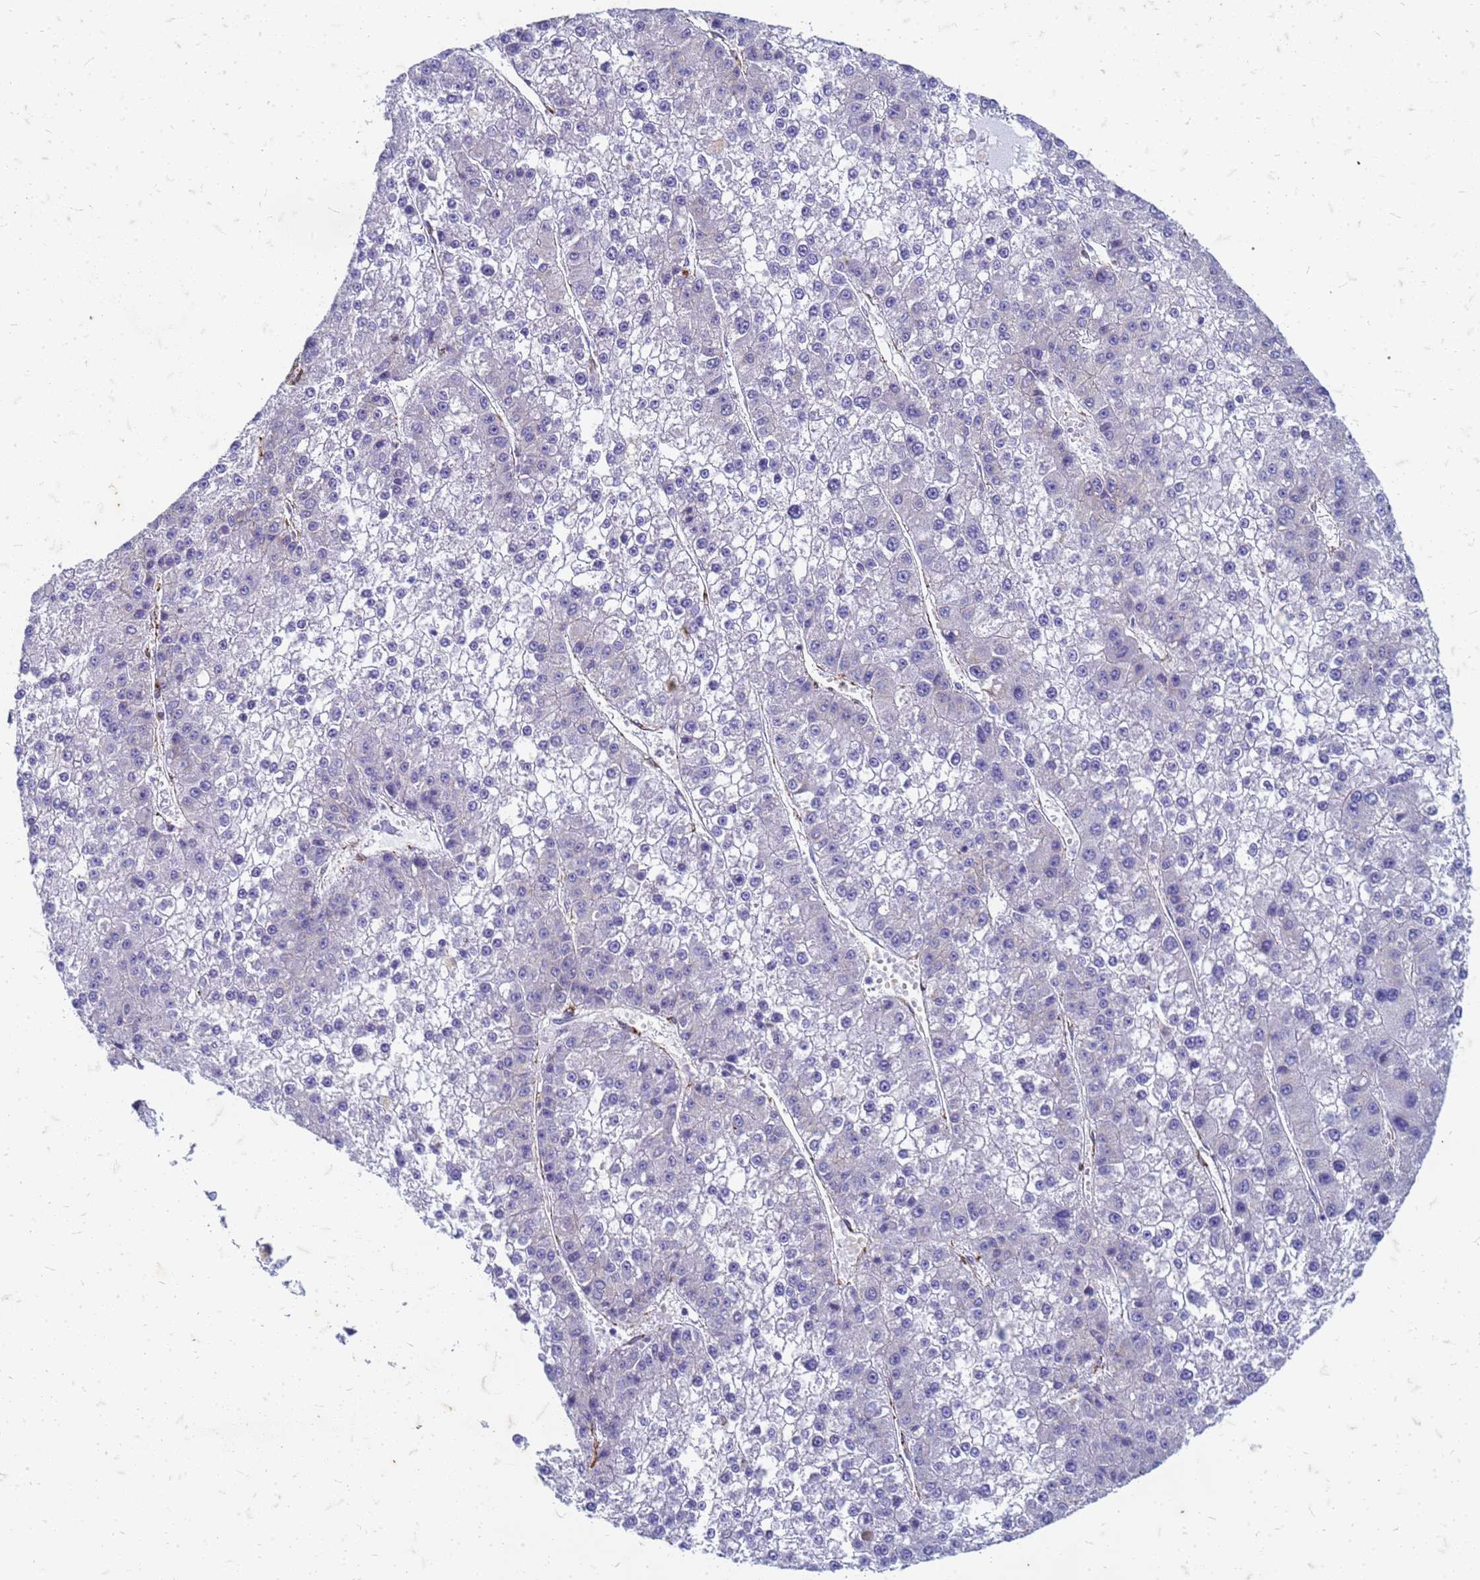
{"staining": {"intensity": "negative", "quantity": "none", "location": "none"}, "tissue": "liver cancer", "cell_type": "Tumor cells", "image_type": "cancer", "snomed": [{"axis": "morphology", "description": "Carcinoma, Hepatocellular, NOS"}, {"axis": "topography", "description": "Liver"}], "caption": "A high-resolution histopathology image shows immunohistochemistry staining of hepatocellular carcinoma (liver), which shows no significant expression in tumor cells. (Brightfield microscopy of DAB (3,3'-diaminobenzidine) immunohistochemistry at high magnification).", "gene": "TRIM64B", "patient": {"sex": "female", "age": 73}}